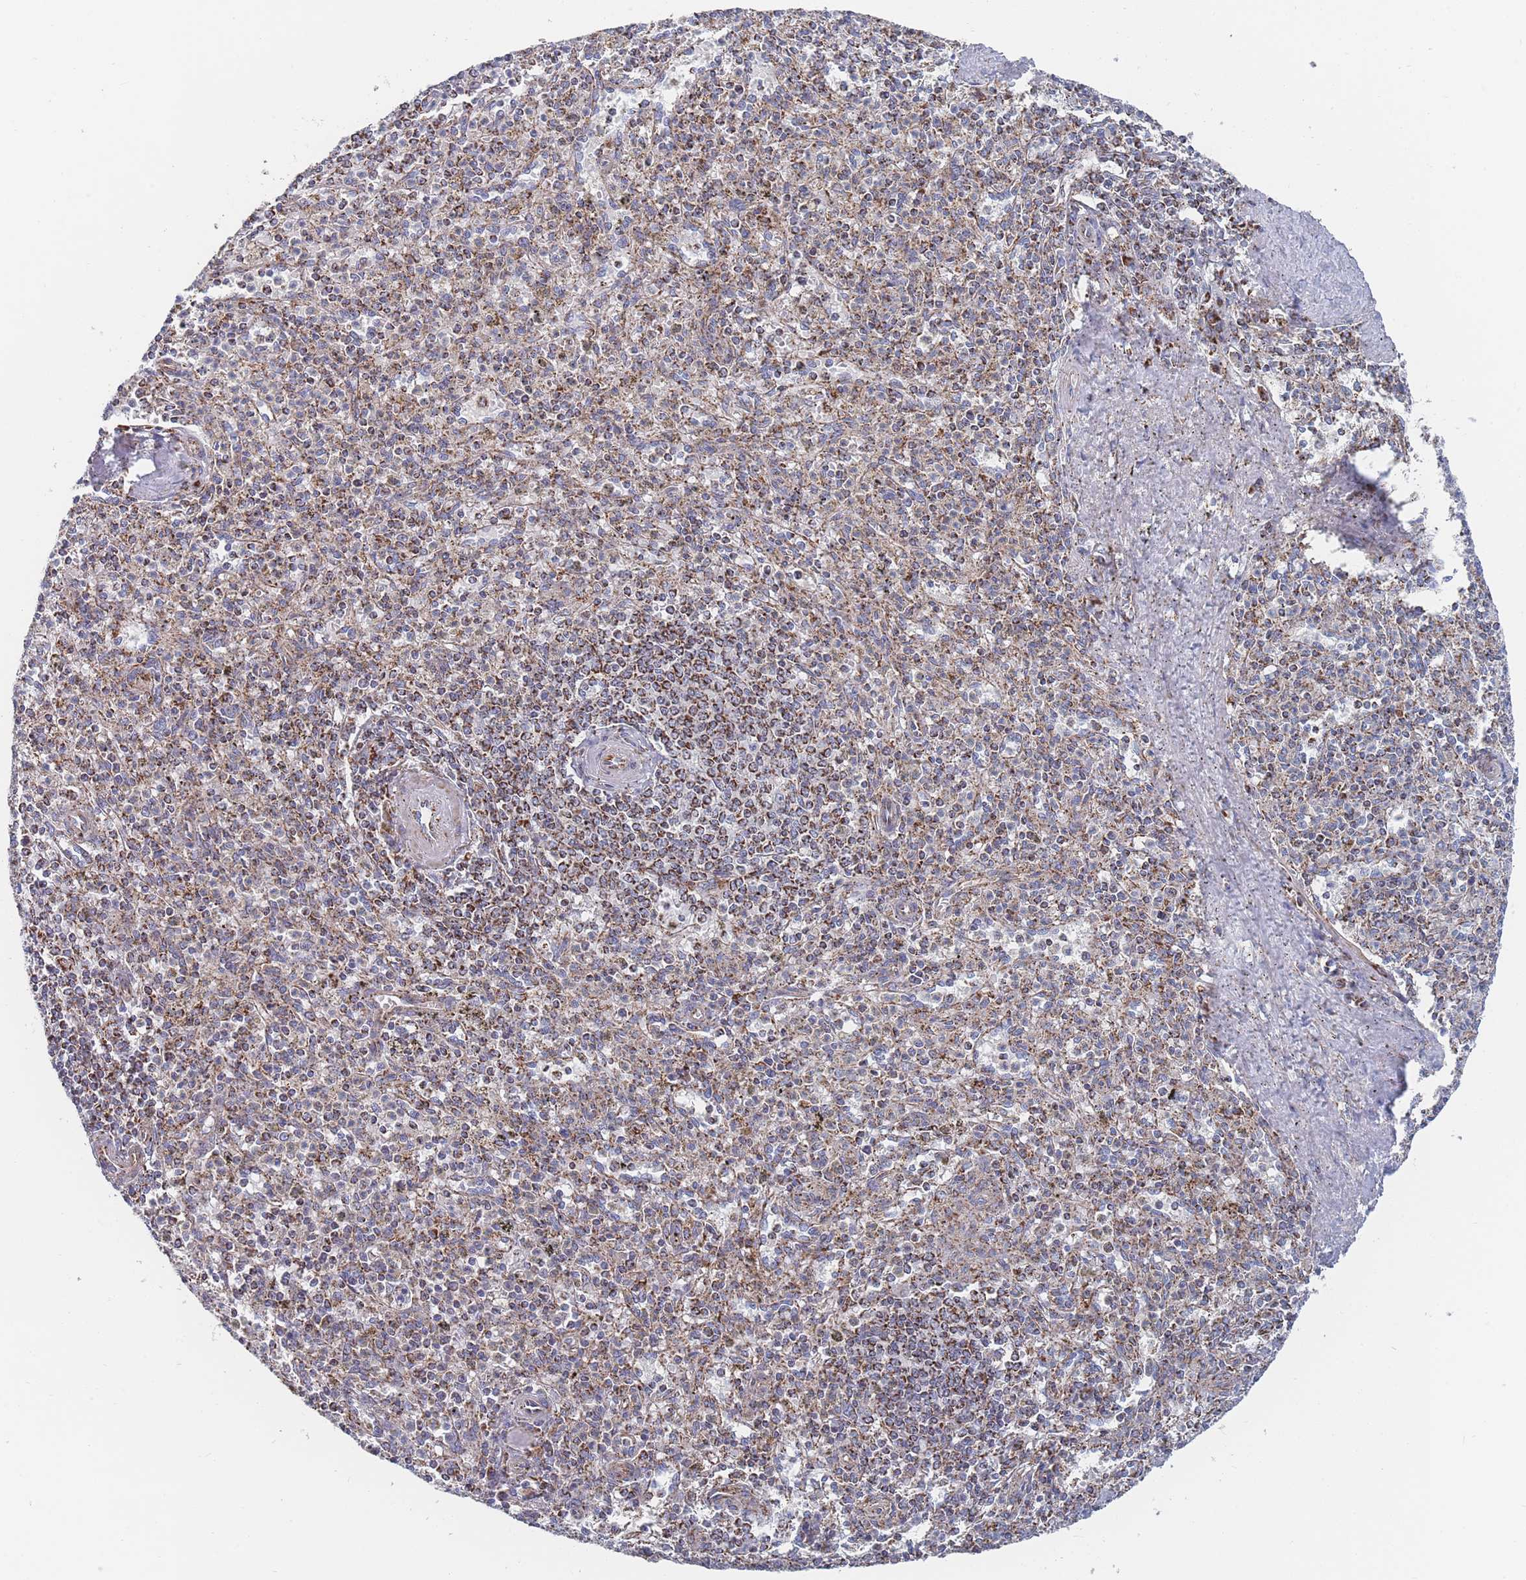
{"staining": {"intensity": "moderate", "quantity": "<25%", "location": "cytoplasmic/membranous"}, "tissue": "spleen", "cell_type": "Cells in red pulp", "image_type": "normal", "snomed": [{"axis": "morphology", "description": "Normal tissue, NOS"}, {"axis": "topography", "description": "Spleen"}], "caption": "Protein expression analysis of benign human spleen reveals moderate cytoplasmic/membranous positivity in about <25% of cells in red pulp. (IHC, brightfield microscopy, high magnification).", "gene": "IKZF4", "patient": {"sex": "male", "age": 72}}